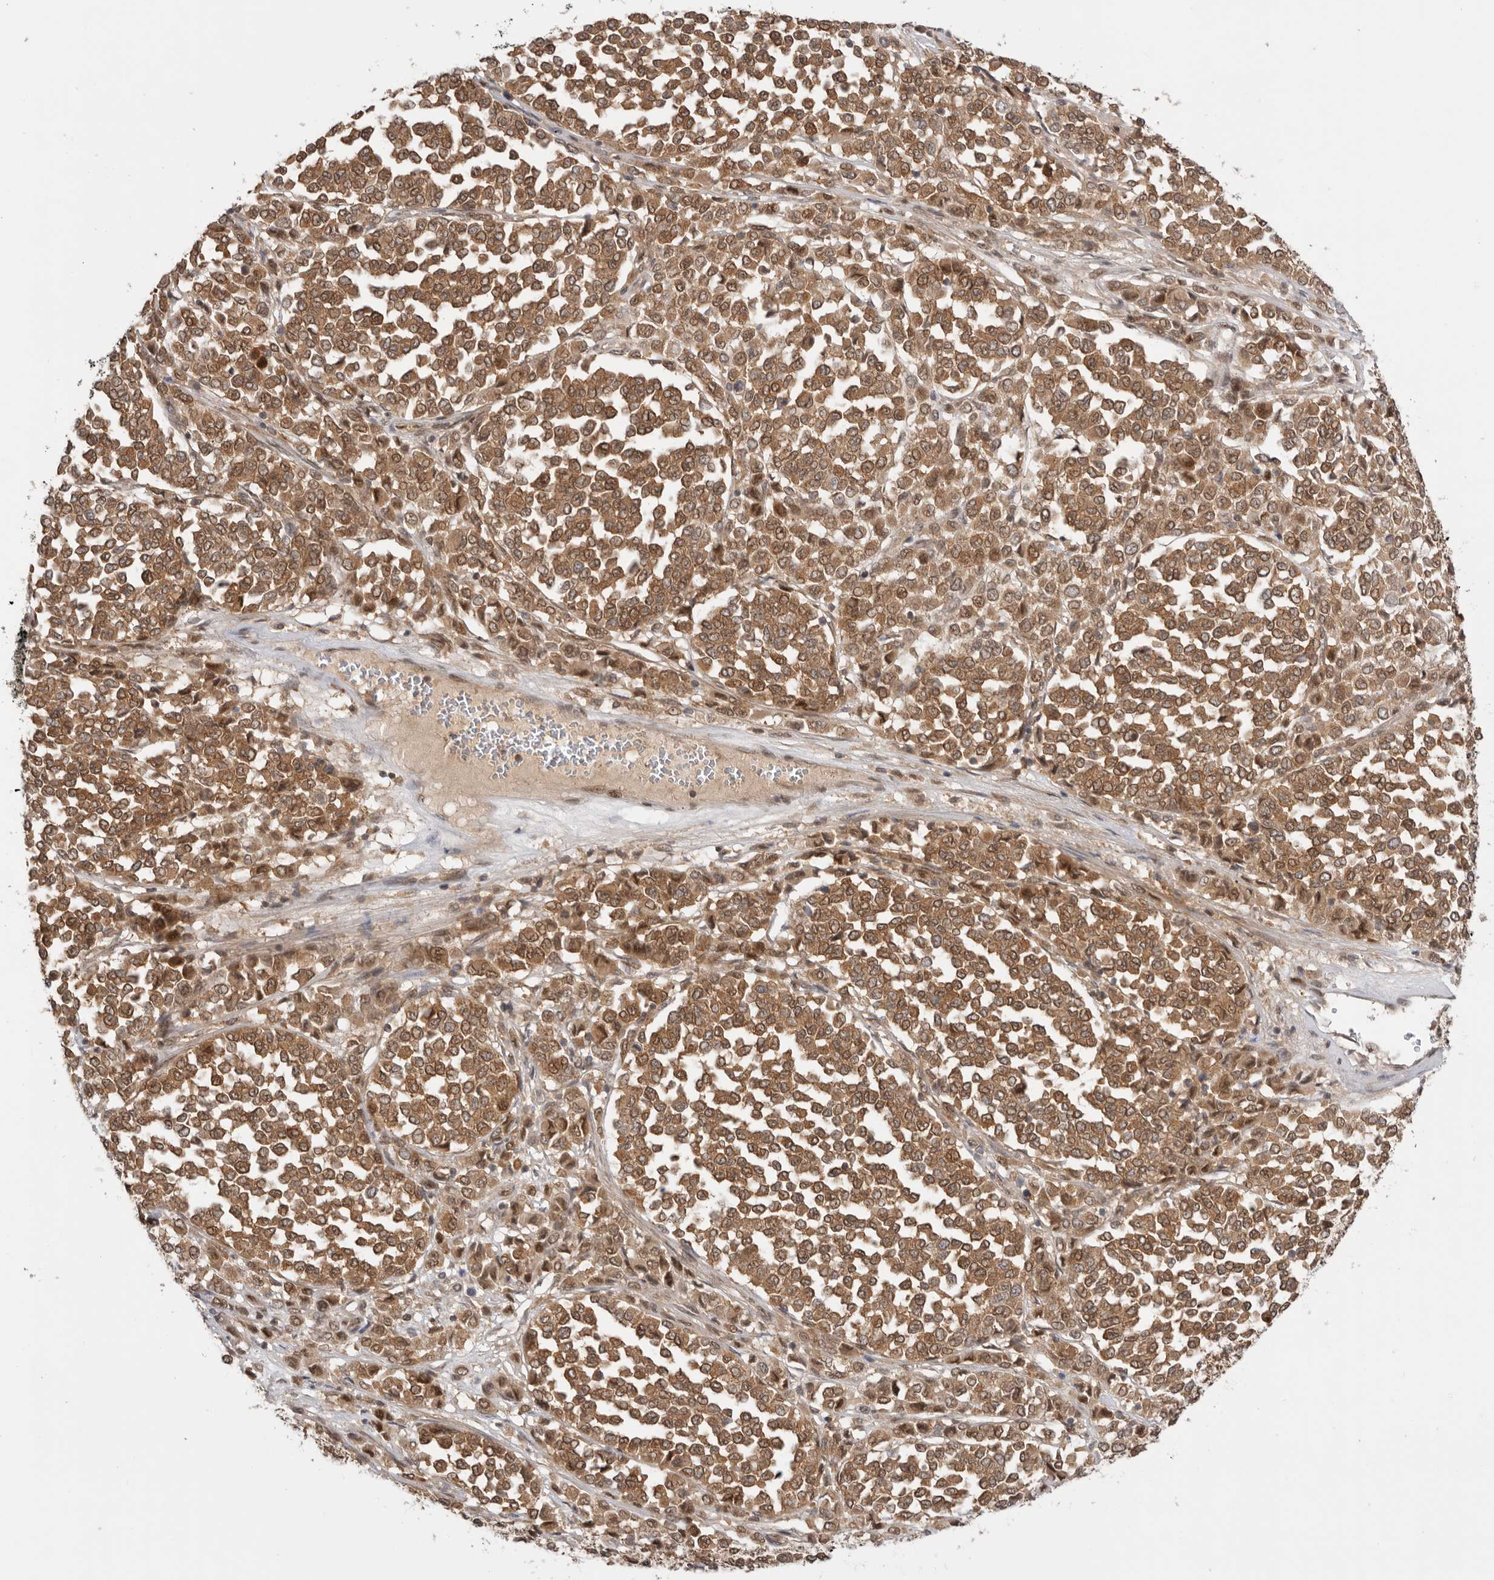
{"staining": {"intensity": "moderate", "quantity": ">75%", "location": "cytoplasmic/membranous,nuclear"}, "tissue": "melanoma", "cell_type": "Tumor cells", "image_type": "cancer", "snomed": [{"axis": "morphology", "description": "Malignant melanoma, Metastatic site"}, {"axis": "topography", "description": "Pancreas"}], "caption": "Malignant melanoma (metastatic site) stained with immunohistochemistry demonstrates moderate cytoplasmic/membranous and nuclear staining in approximately >75% of tumor cells. Nuclei are stained in blue.", "gene": "DCAF8", "patient": {"sex": "female", "age": 30}}